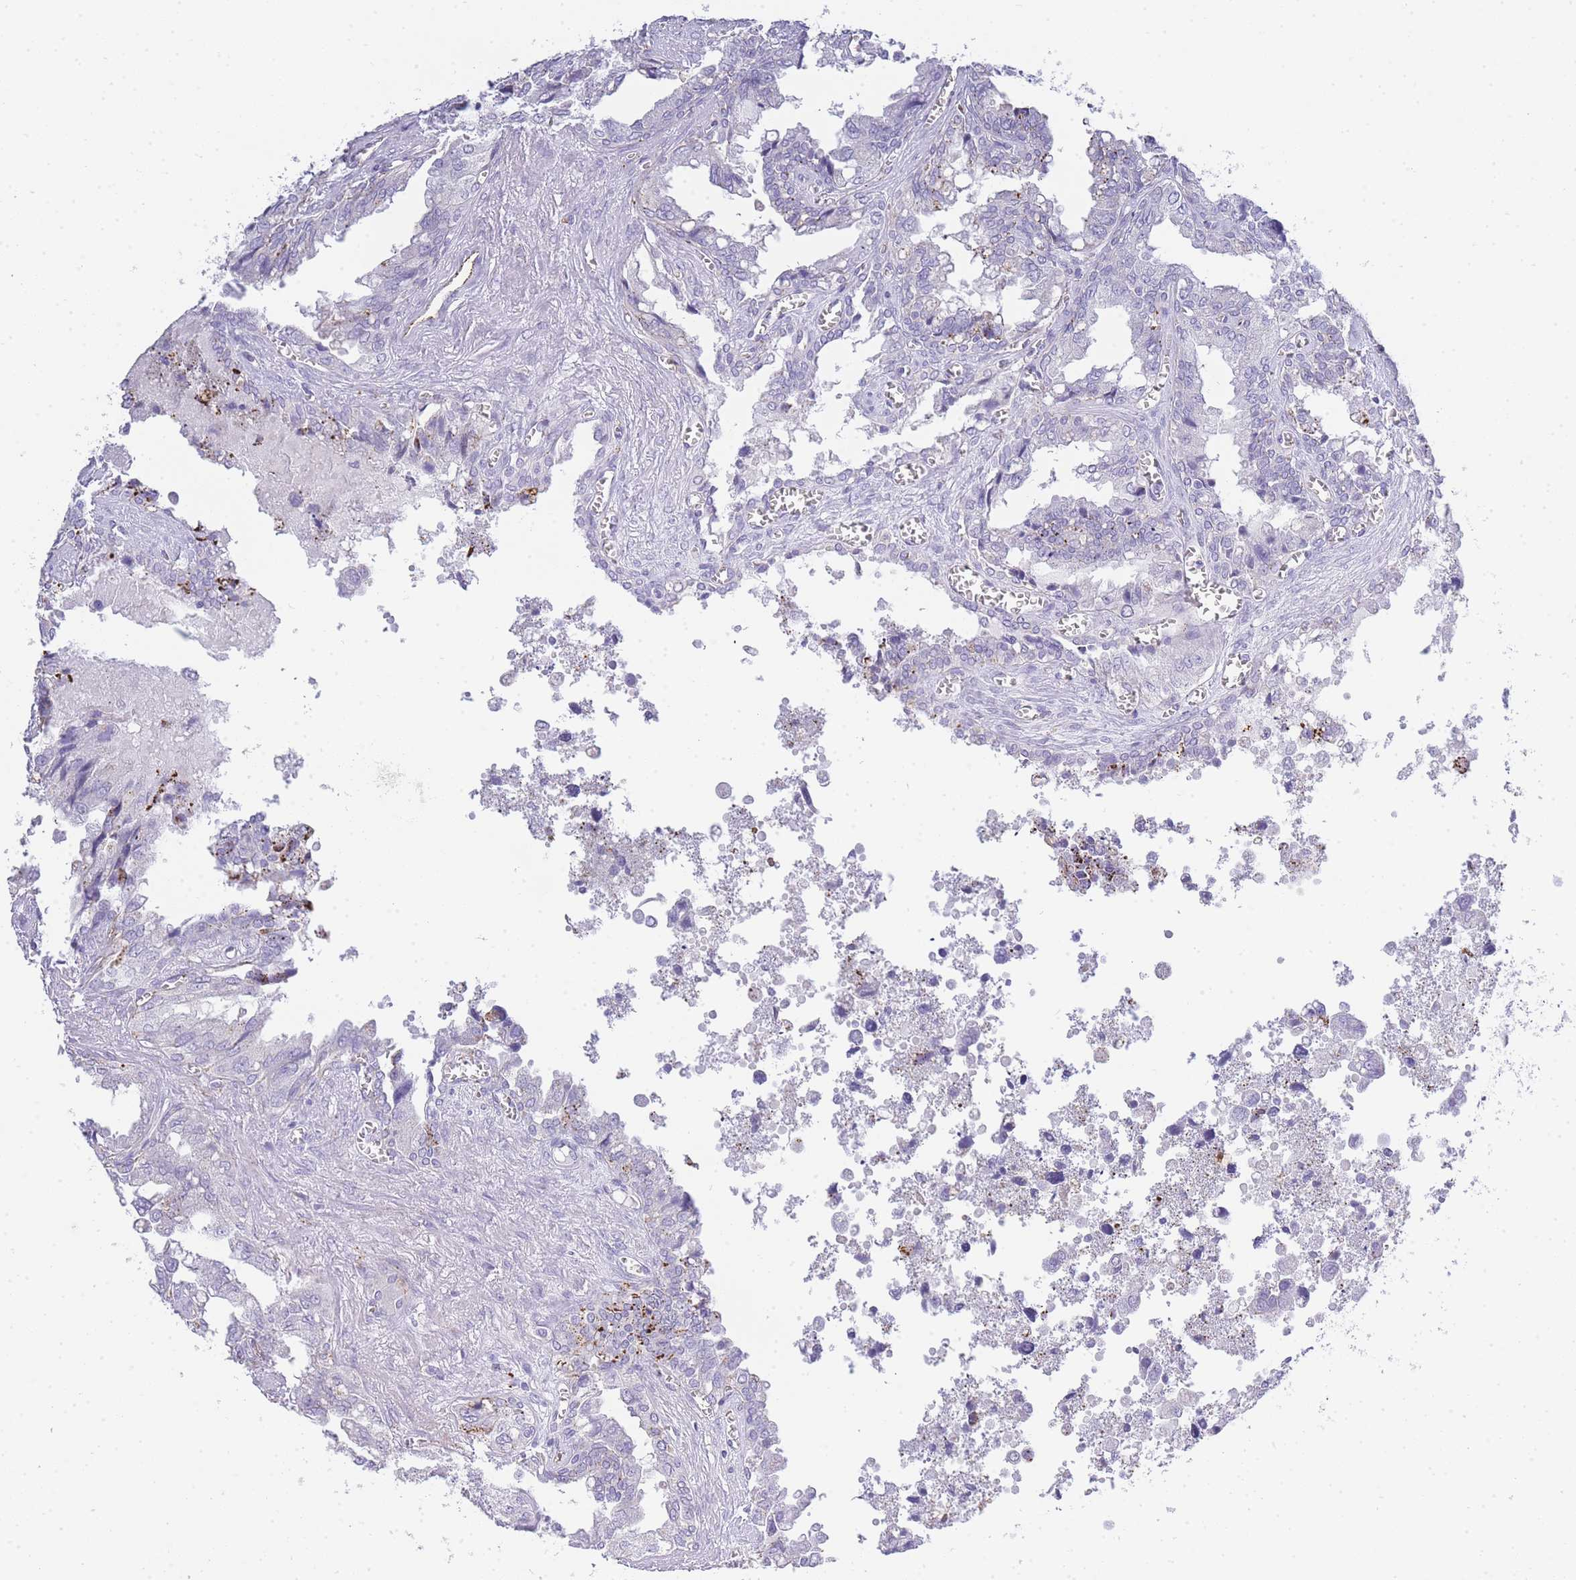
{"staining": {"intensity": "negative", "quantity": "none", "location": "none"}, "tissue": "seminal vesicle", "cell_type": "Glandular cells", "image_type": "normal", "snomed": [{"axis": "morphology", "description": "Normal tissue, NOS"}, {"axis": "topography", "description": "Seminal veicle"}], "caption": "Immunohistochemical staining of unremarkable human seminal vesicle exhibits no significant expression in glandular cells.", "gene": "RHO", "patient": {"sex": "male", "age": 67}}